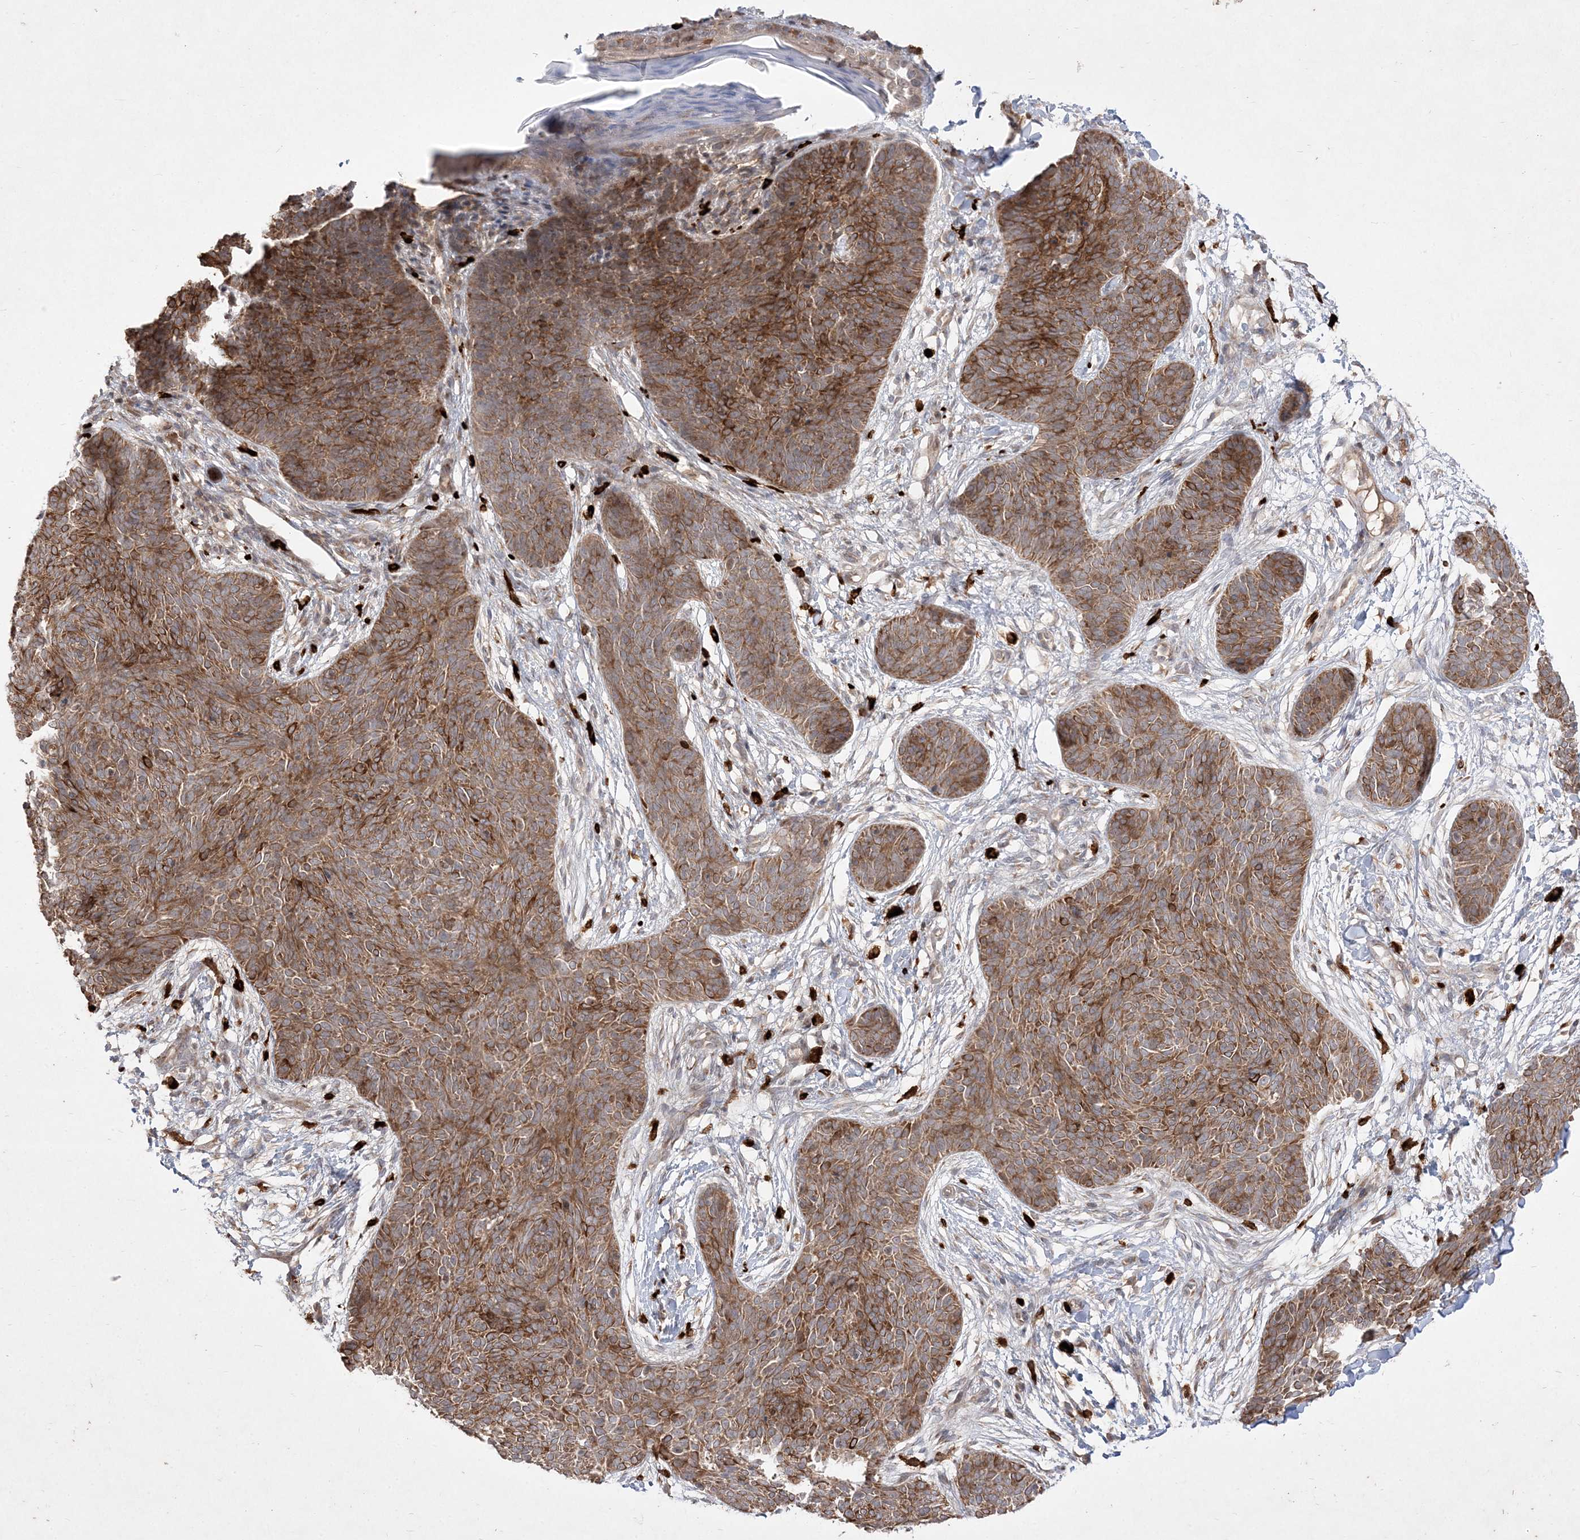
{"staining": {"intensity": "moderate", "quantity": ">75%", "location": "cytoplasmic/membranous"}, "tissue": "skin cancer", "cell_type": "Tumor cells", "image_type": "cancer", "snomed": [{"axis": "morphology", "description": "Basal cell carcinoma"}, {"axis": "topography", "description": "Skin"}], "caption": "A micrograph of skin cancer stained for a protein displays moderate cytoplasmic/membranous brown staining in tumor cells. (DAB (3,3'-diaminobenzidine) IHC, brown staining for protein, blue staining for nuclei).", "gene": "CLNK", "patient": {"sex": "male", "age": 85}}